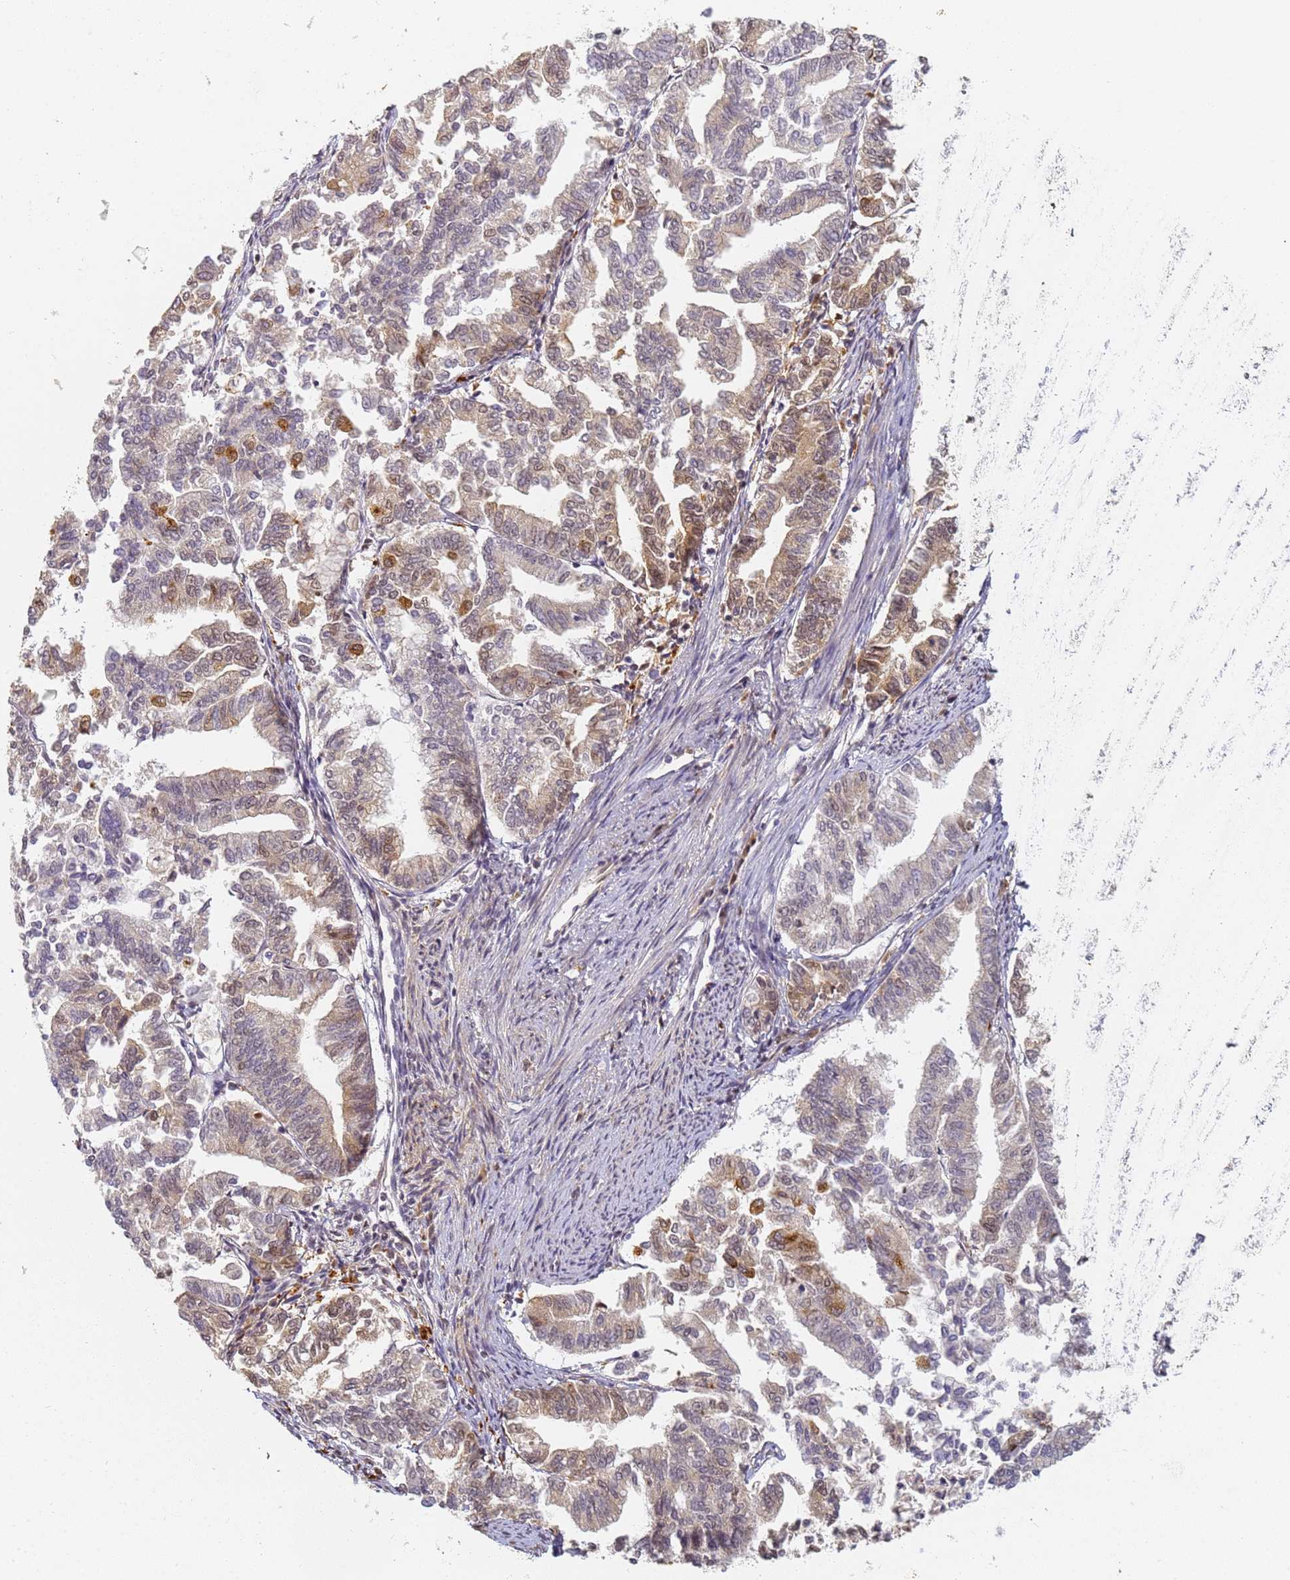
{"staining": {"intensity": "moderate", "quantity": "<25%", "location": "nuclear"}, "tissue": "endometrial cancer", "cell_type": "Tumor cells", "image_type": "cancer", "snomed": [{"axis": "morphology", "description": "Adenocarcinoma, NOS"}, {"axis": "topography", "description": "Endometrium"}], "caption": "Adenocarcinoma (endometrial) tissue exhibits moderate nuclear positivity in approximately <25% of tumor cells, visualized by immunohistochemistry.", "gene": "HMCES", "patient": {"sex": "female", "age": 79}}